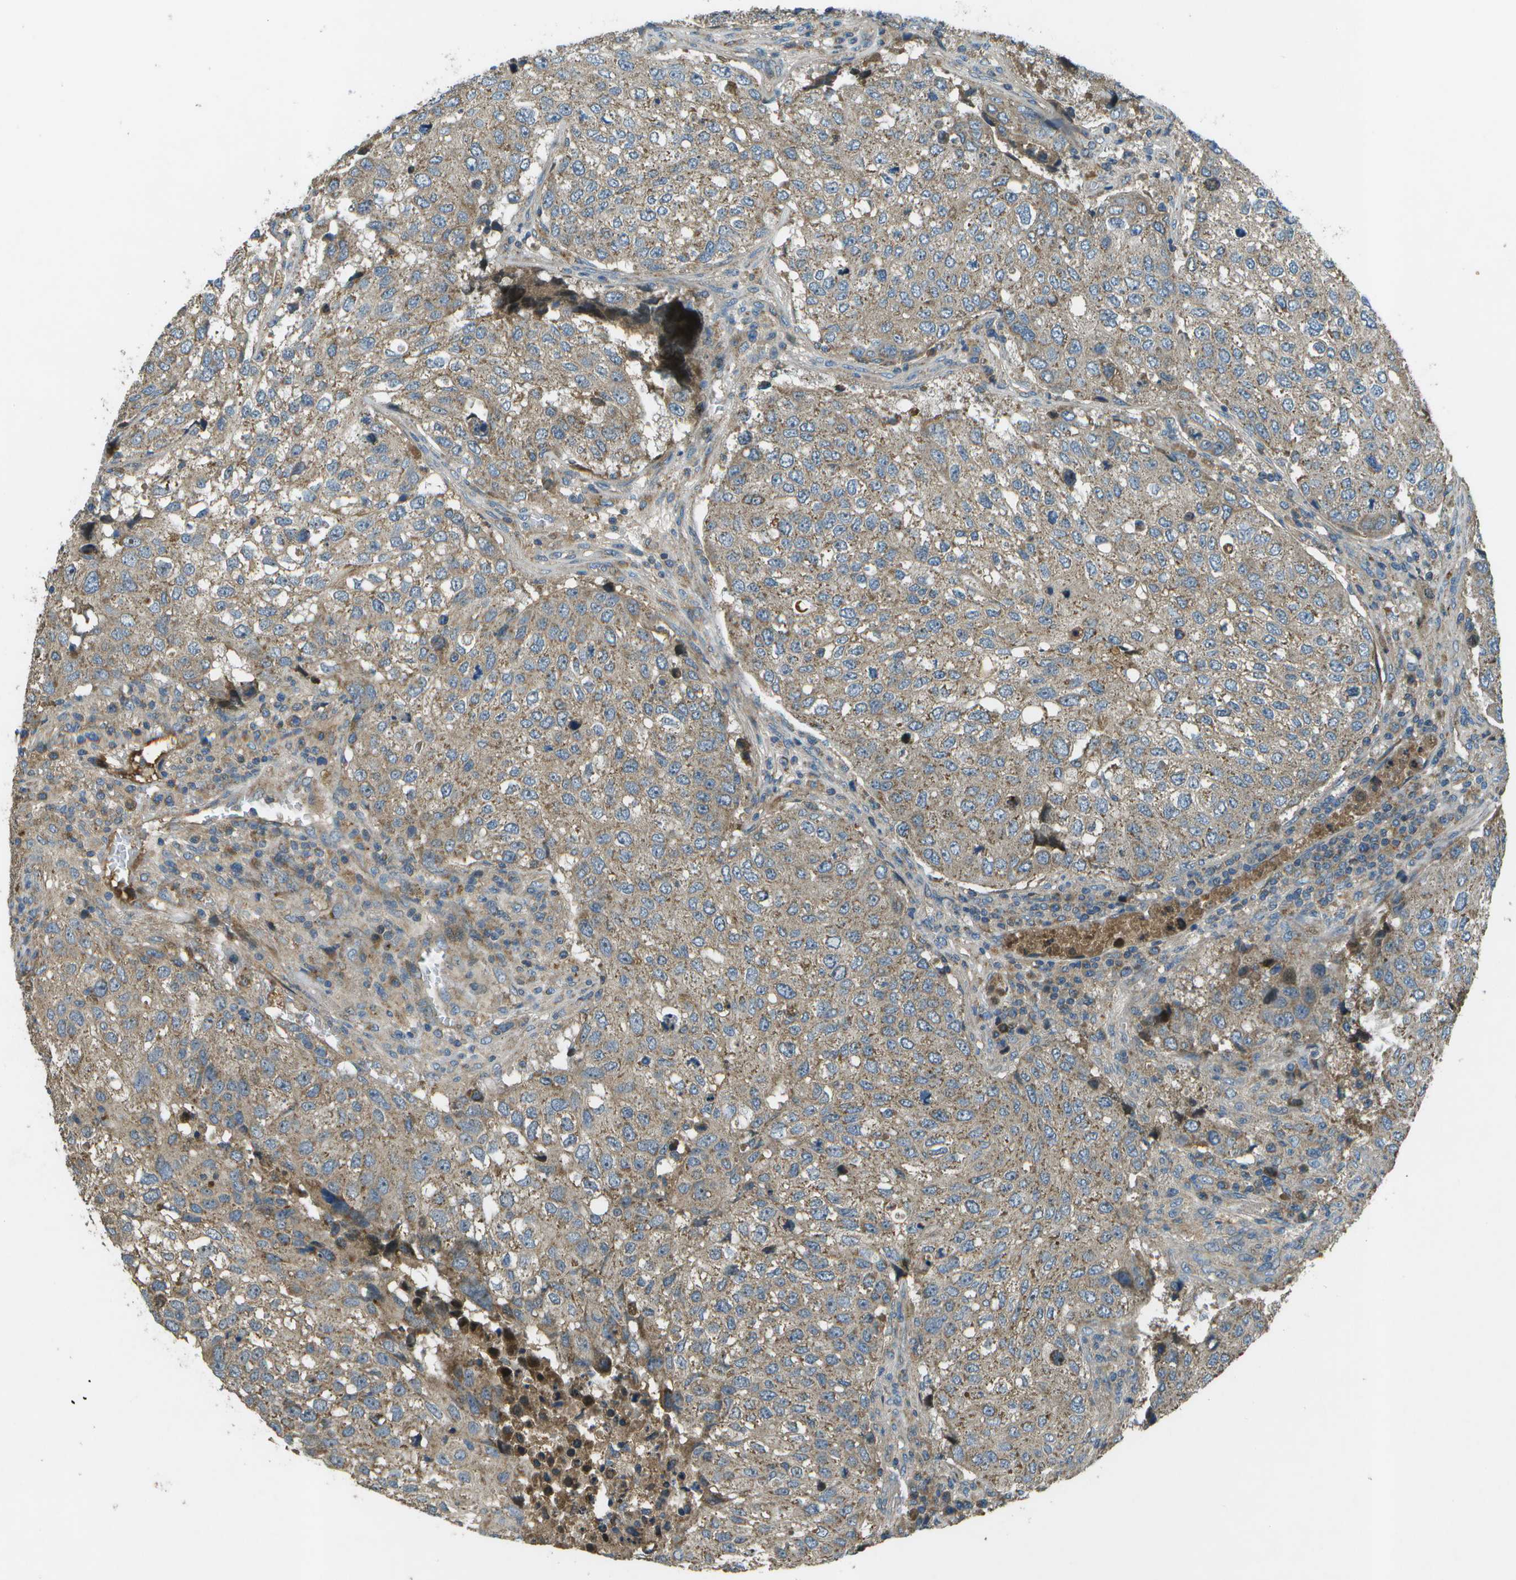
{"staining": {"intensity": "moderate", "quantity": ">75%", "location": "cytoplasmic/membranous"}, "tissue": "urothelial cancer", "cell_type": "Tumor cells", "image_type": "cancer", "snomed": [{"axis": "morphology", "description": "Urothelial carcinoma, High grade"}, {"axis": "topography", "description": "Lymph node"}, {"axis": "topography", "description": "Urinary bladder"}], "caption": "A high-resolution histopathology image shows IHC staining of urothelial cancer, which demonstrates moderate cytoplasmic/membranous expression in about >75% of tumor cells. (DAB (3,3'-diaminobenzidine) IHC, brown staining for protein, blue staining for nuclei).", "gene": "PXYLP1", "patient": {"sex": "male", "age": 51}}